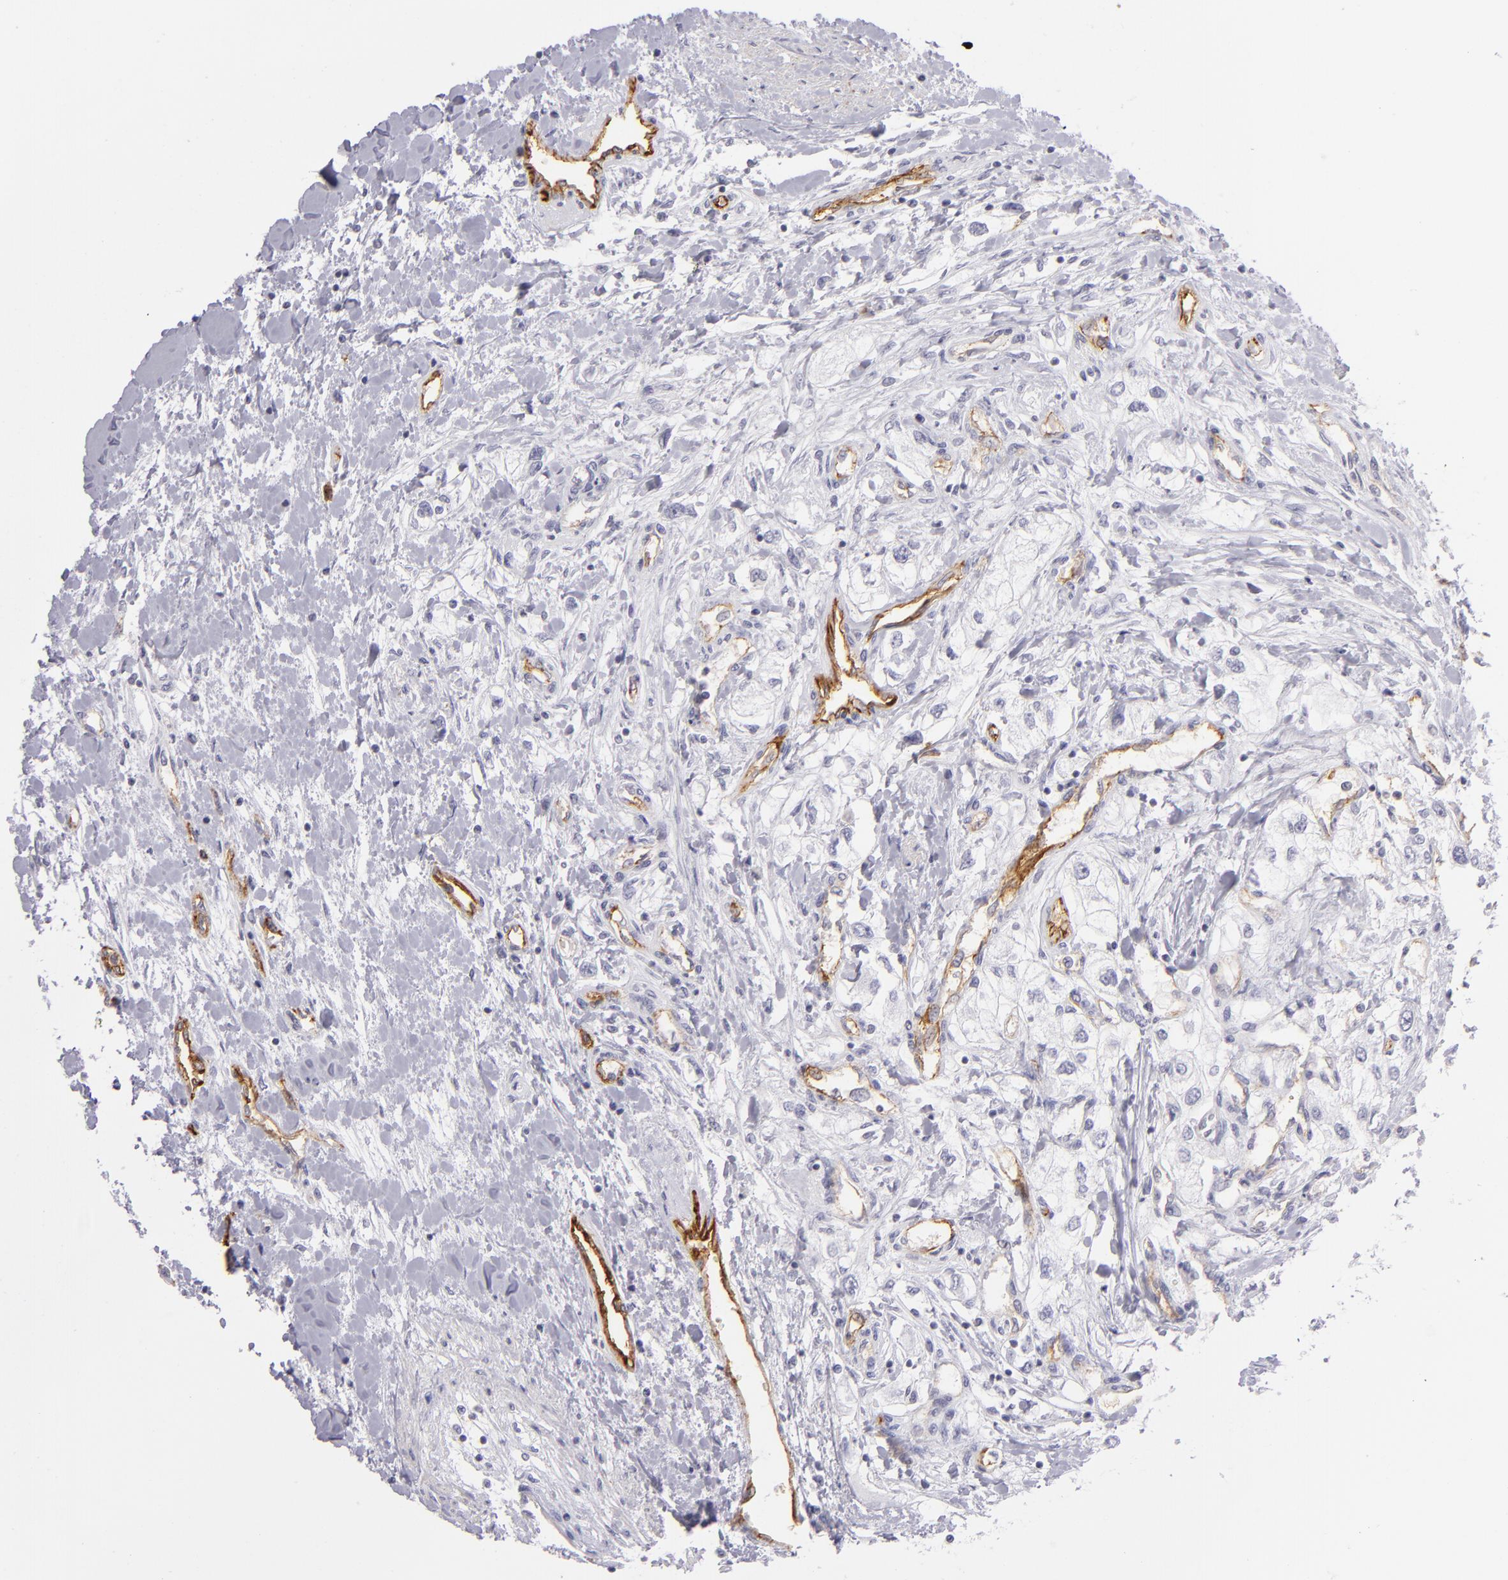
{"staining": {"intensity": "negative", "quantity": "none", "location": "none"}, "tissue": "renal cancer", "cell_type": "Tumor cells", "image_type": "cancer", "snomed": [{"axis": "morphology", "description": "Adenocarcinoma, NOS"}, {"axis": "topography", "description": "Kidney"}], "caption": "Tumor cells show no significant positivity in renal adenocarcinoma. (Stains: DAB IHC with hematoxylin counter stain, Microscopy: brightfield microscopy at high magnification).", "gene": "THBD", "patient": {"sex": "male", "age": 57}}